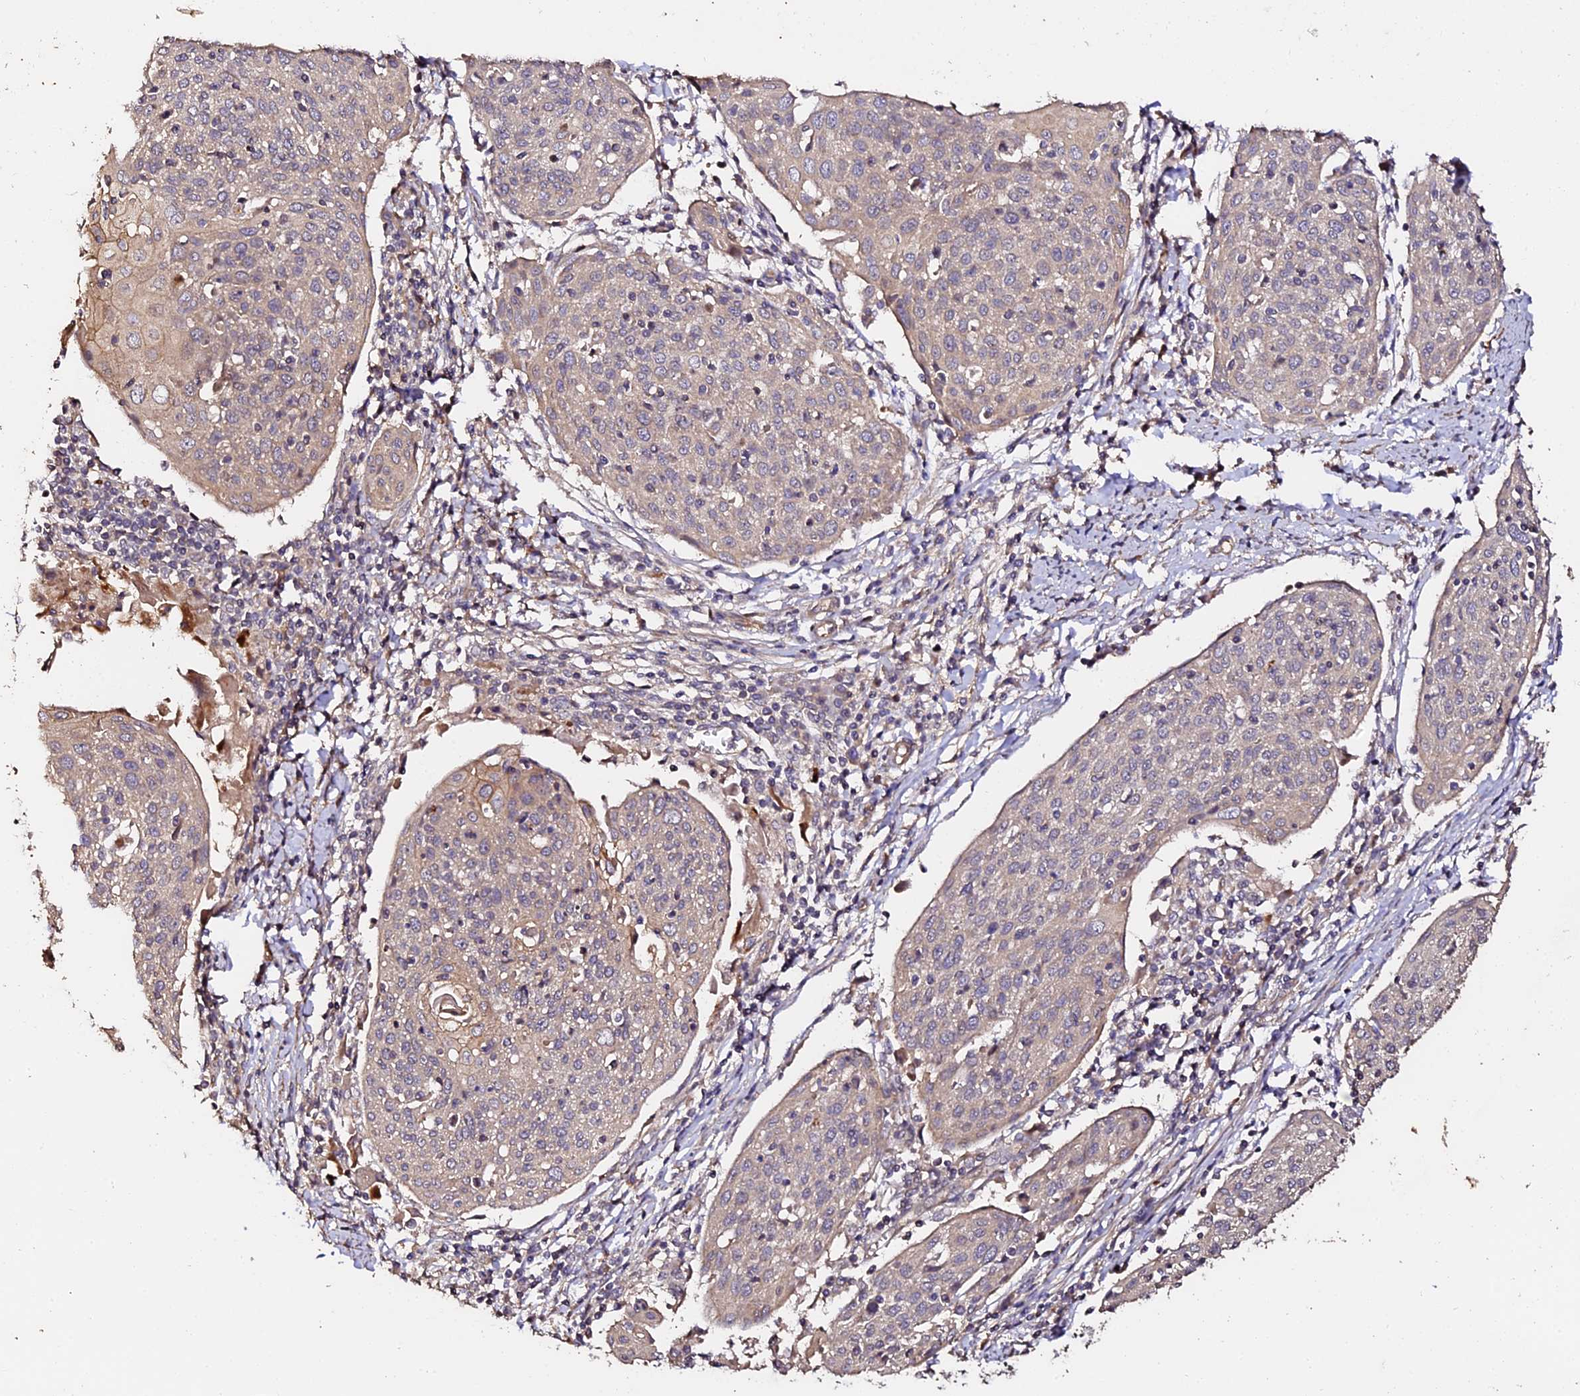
{"staining": {"intensity": "negative", "quantity": "none", "location": "none"}, "tissue": "cervical cancer", "cell_type": "Tumor cells", "image_type": "cancer", "snomed": [{"axis": "morphology", "description": "Squamous cell carcinoma, NOS"}, {"axis": "topography", "description": "Cervix"}], "caption": "This is an IHC image of human cervical squamous cell carcinoma. There is no positivity in tumor cells.", "gene": "TDO2", "patient": {"sex": "female", "age": 67}}